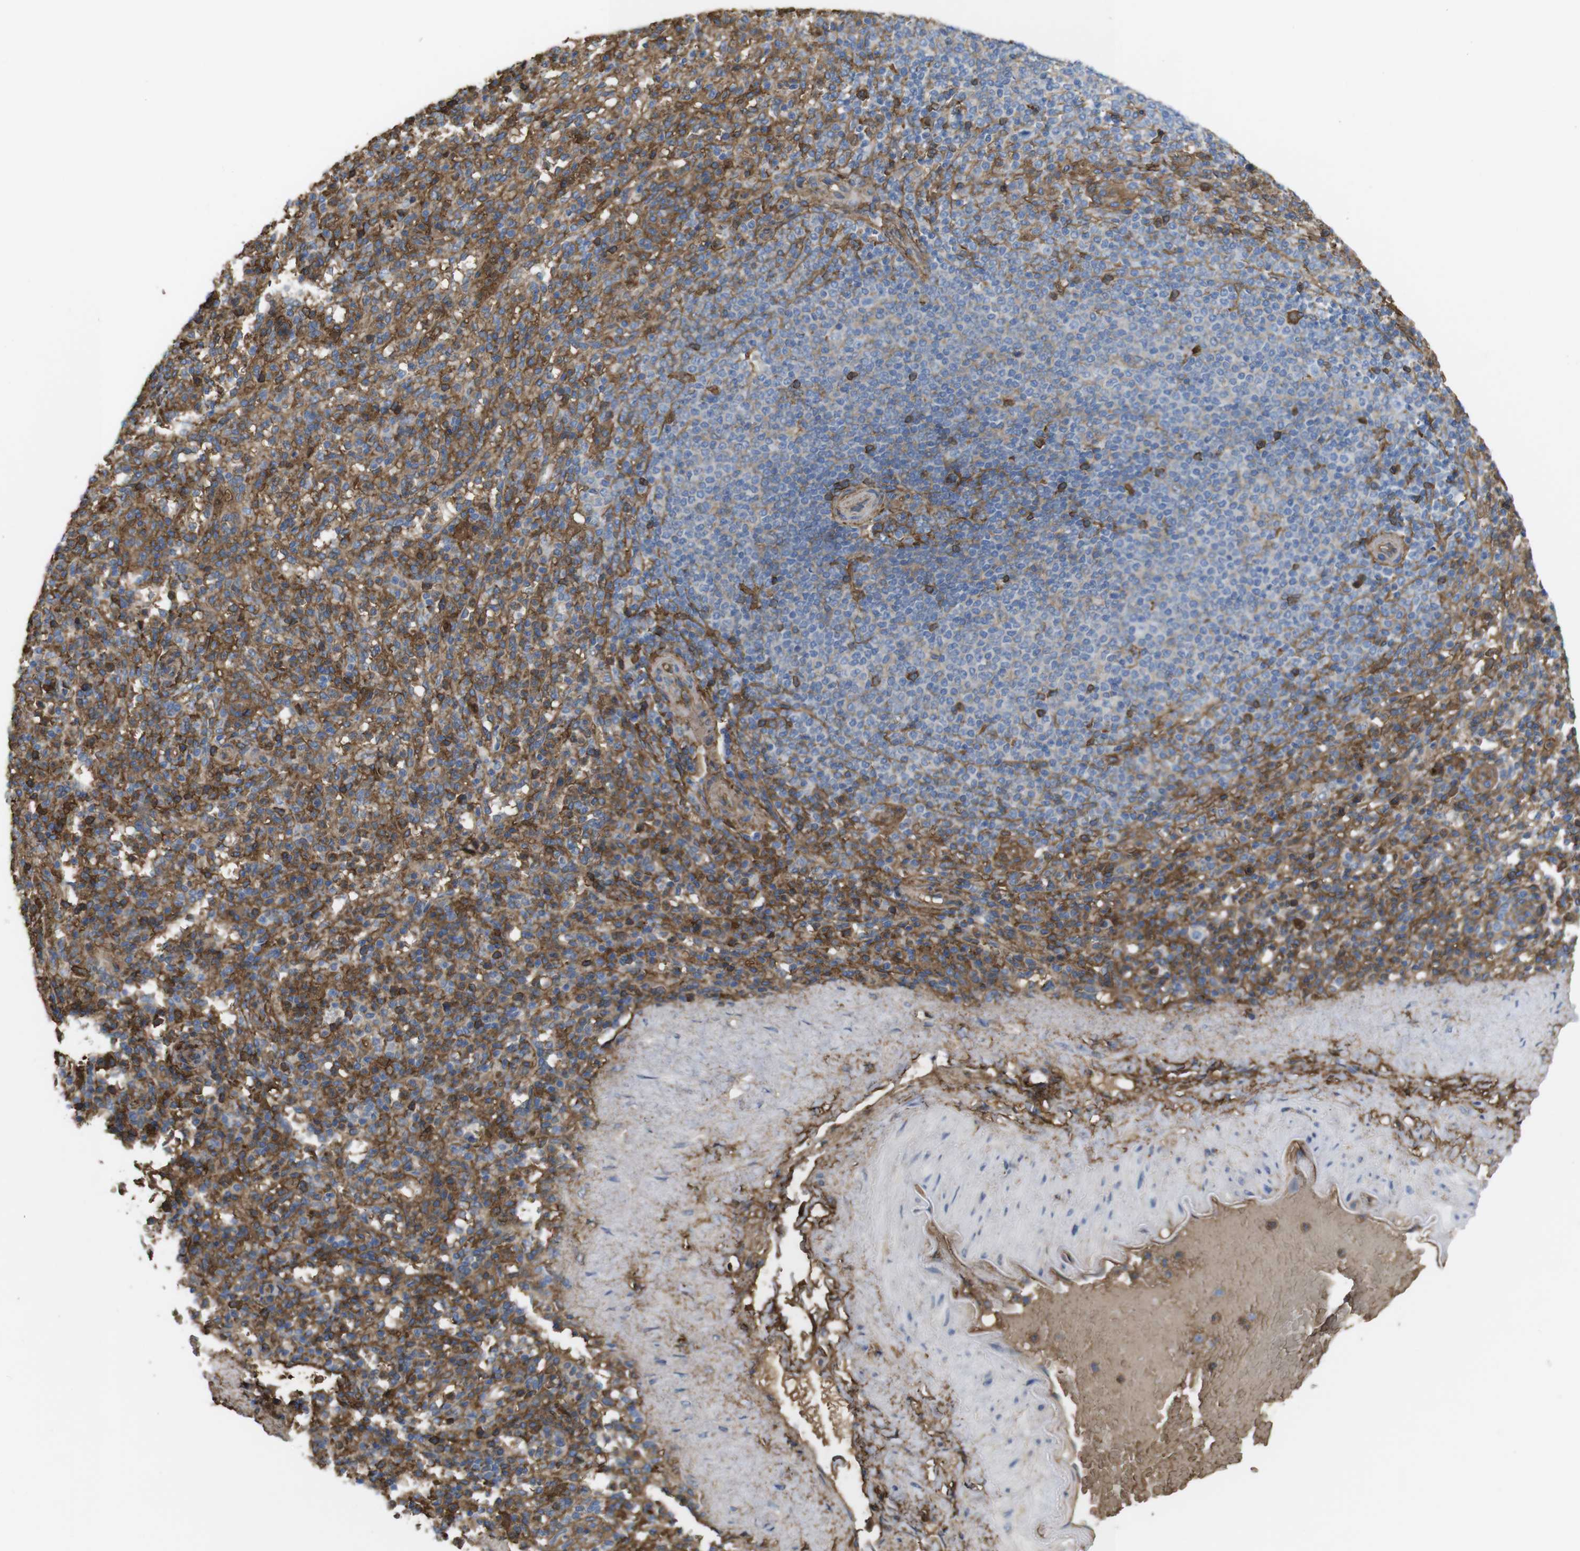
{"staining": {"intensity": "moderate", "quantity": ">75%", "location": "cytoplasmic/membranous"}, "tissue": "spleen", "cell_type": "Cells in red pulp", "image_type": "normal", "snomed": [{"axis": "morphology", "description": "Normal tissue, NOS"}, {"axis": "topography", "description": "Spleen"}], "caption": "Normal spleen was stained to show a protein in brown. There is medium levels of moderate cytoplasmic/membranous expression in approximately >75% of cells in red pulp.", "gene": "CYBRD1", "patient": {"sex": "male", "age": 36}}